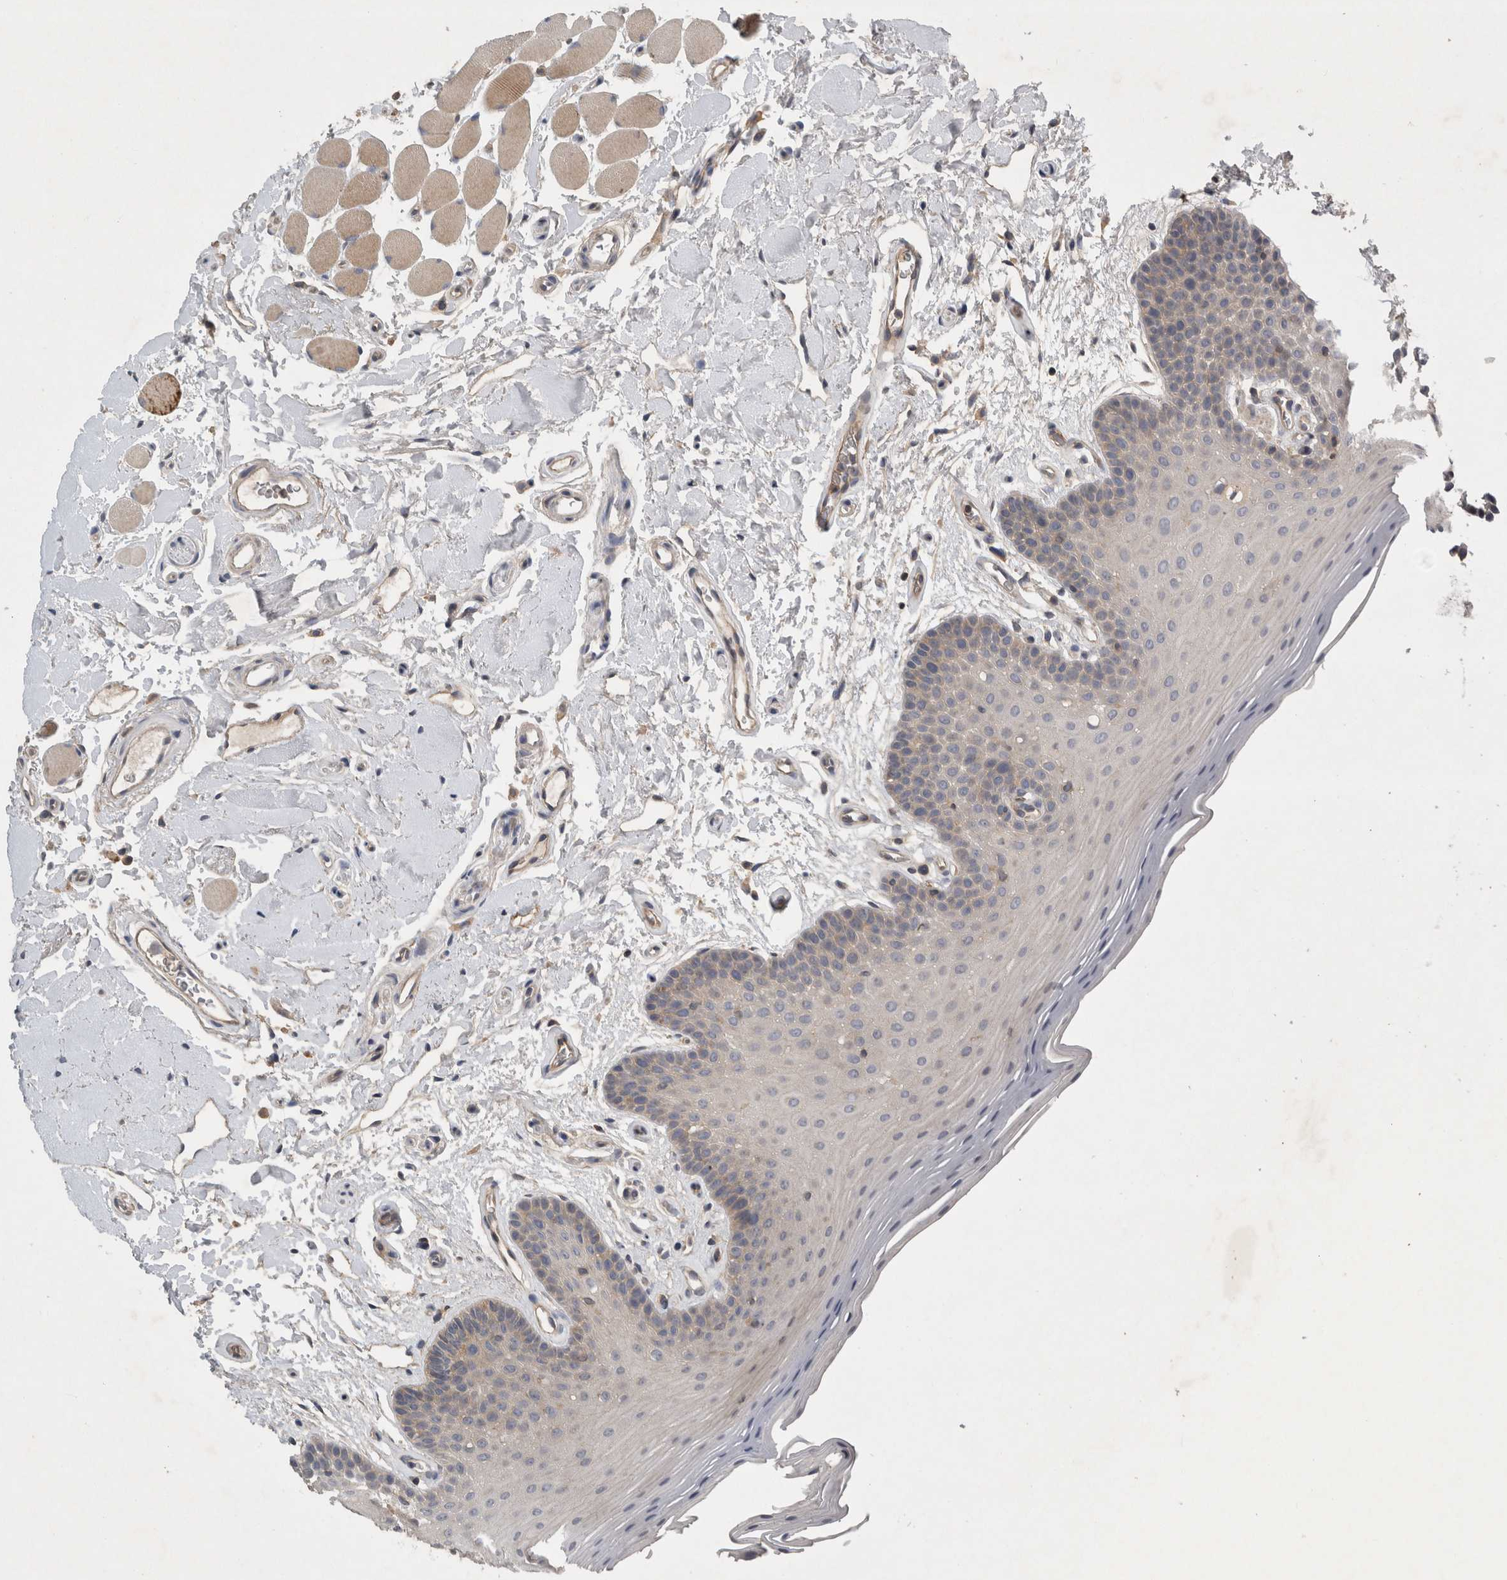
{"staining": {"intensity": "negative", "quantity": "none", "location": "none"}, "tissue": "oral mucosa", "cell_type": "Squamous epithelial cells", "image_type": "normal", "snomed": [{"axis": "morphology", "description": "Normal tissue, NOS"}, {"axis": "topography", "description": "Oral tissue"}], "caption": "Immunohistochemistry (IHC) photomicrograph of normal oral mucosa stained for a protein (brown), which displays no expression in squamous epithelial cells. The staining was performed using DAB (3,3'-diaminobenzidine) to visualize the protein expression in brown, while the nuclei were stained in blue with hematoxylin (Magnification: 20x).", "gene": "SCARA5", "patient": {"sex": "male", "age": 62}}